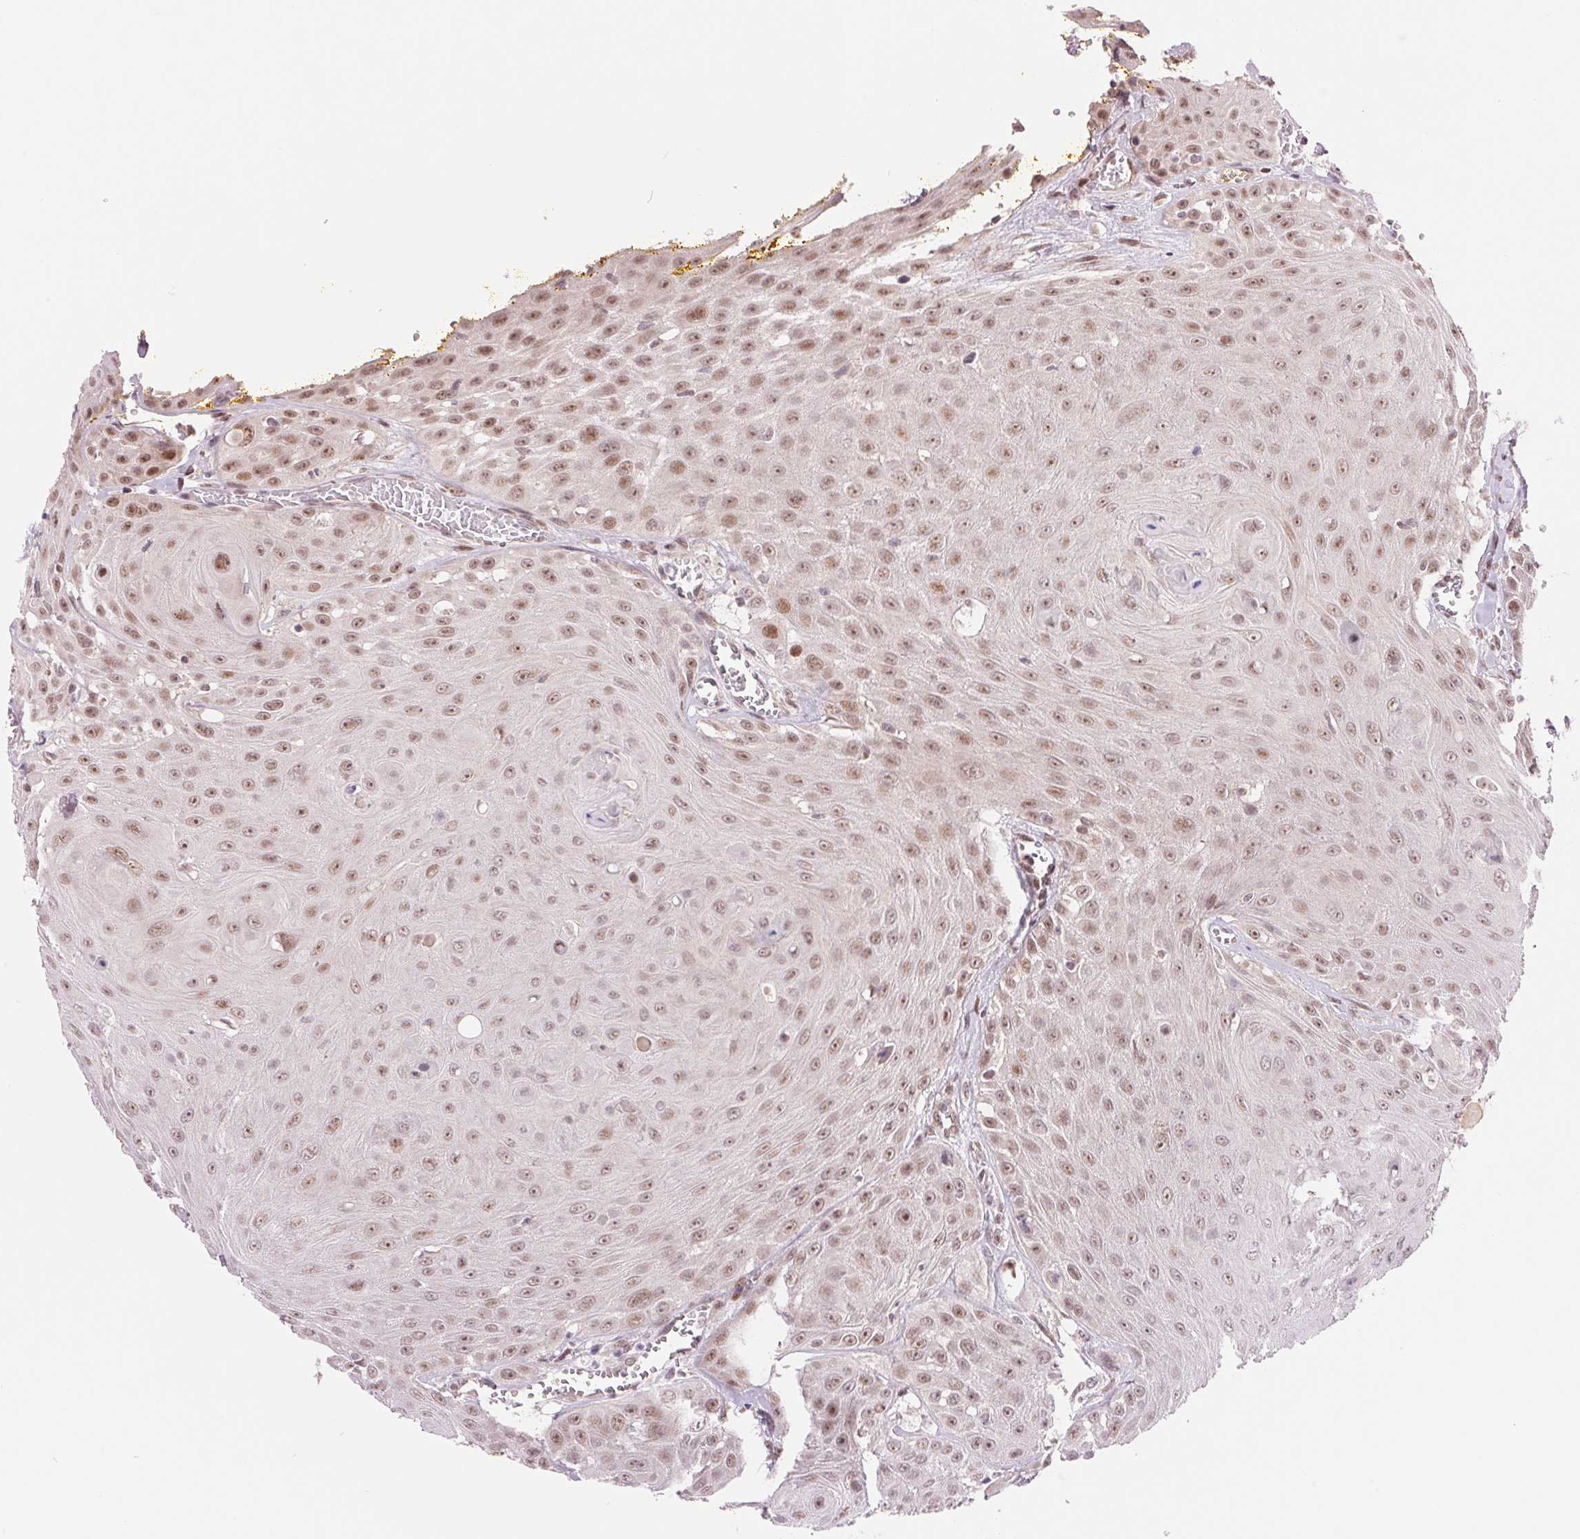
{"staining": {"intensity": "weak", "quantity": ">75%", "location": "nuclear"}, "tissue": "head and neck cancer", "cell_type": "Tumor cells", "image_type": "cancer", "snomed": [{"axis": "morphology", "description": "Squamous cell carcinoma, NOS"}, {"axis": "topography", "description": "Oral tissue"}, {"axis": "topography", "description": "Head-Neck"}], "caption": "A brown stain labels weak nuclear positivity of a protein in head and neck cancer (squamous cell carcinoma) tumor cells.", "gene": "ARHGAP32", "patient": {"sex": "male", "age": 81}}